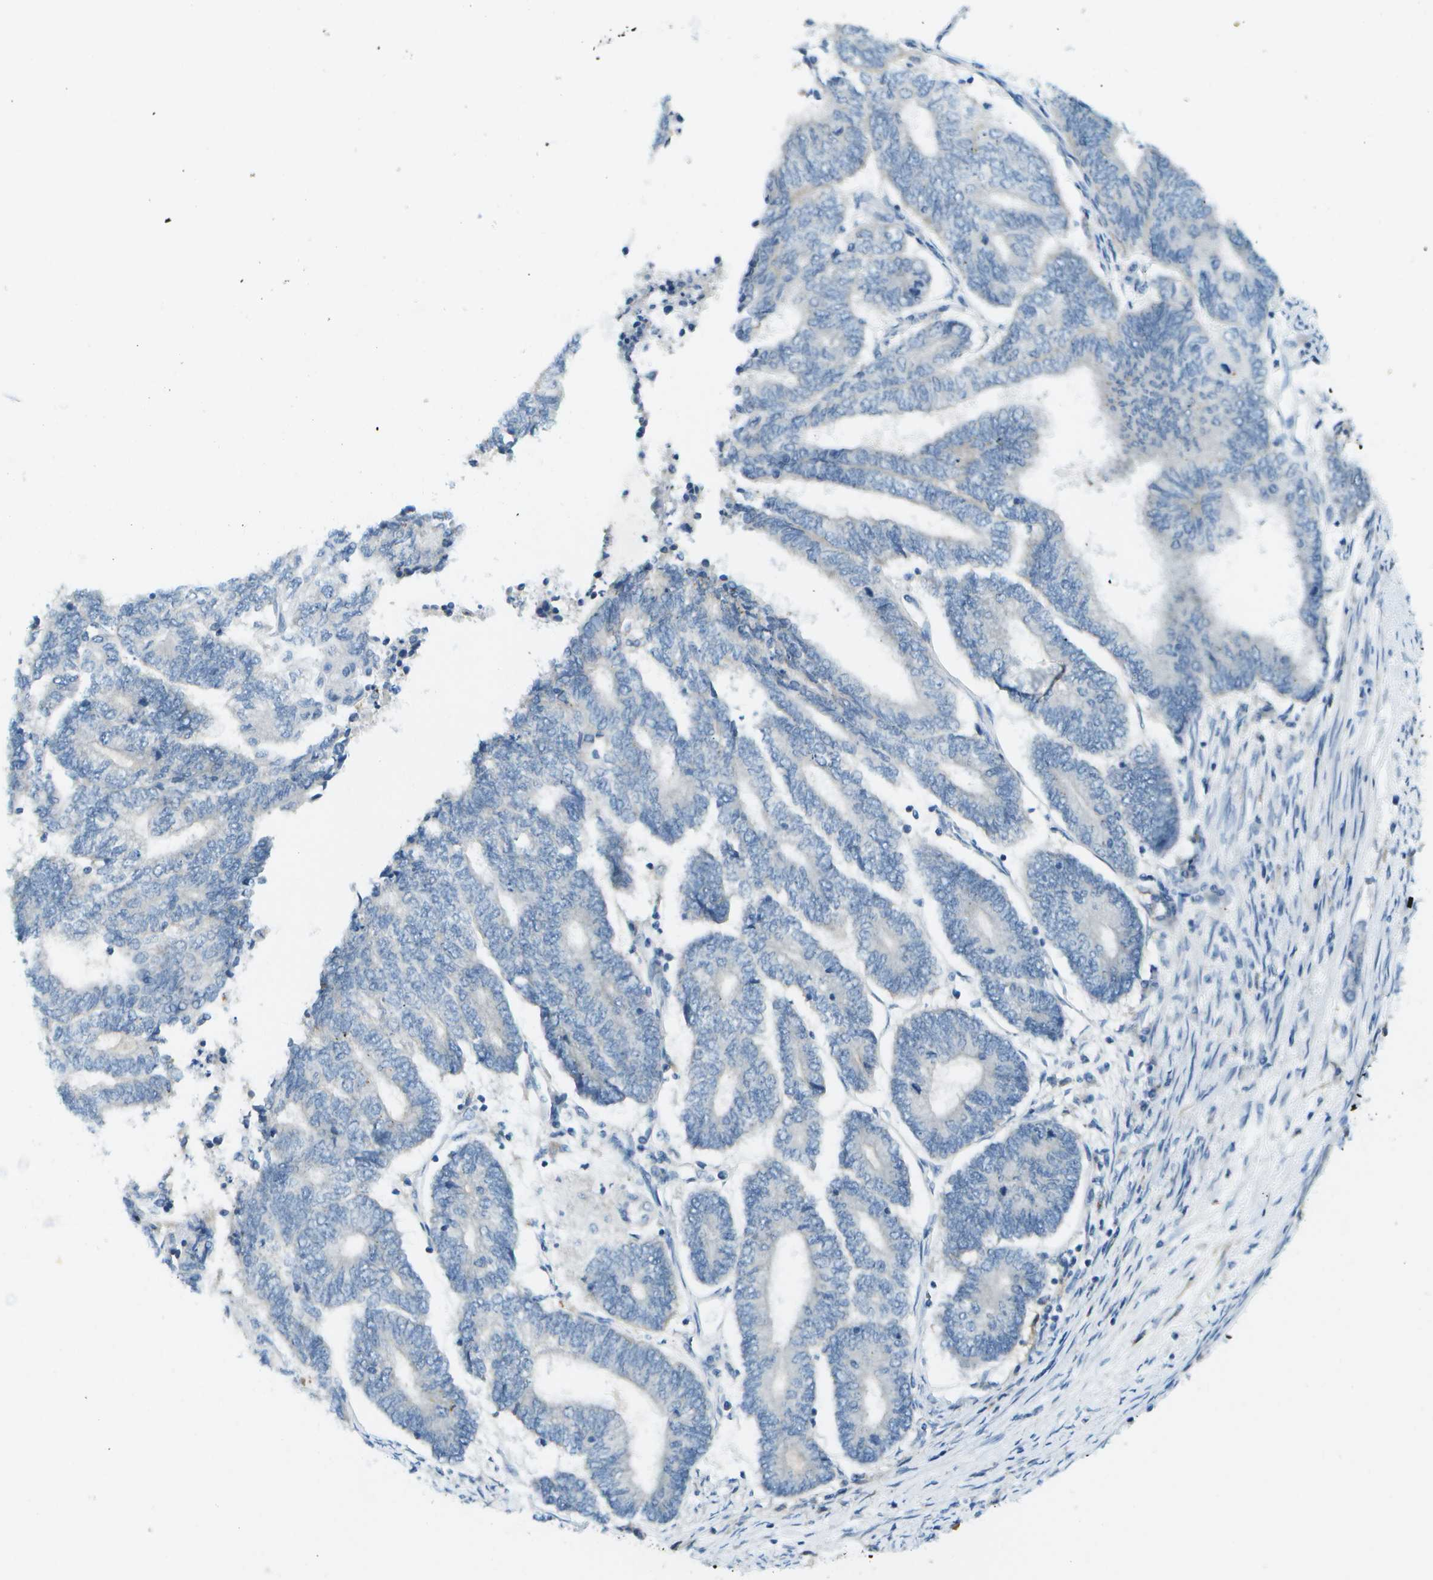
{"staining": {"intensity": "negative", "quantity": "none", "location": "none"}, "tissue": "endometrial cancer", "cell_type": "Tumor cells", "image_type": "cancer", "snomed": [{"axis": "morphology", "description": "Adenocarcinoma, NOS"}, {"axis": "topography", "description": "Uterus"}, {"axis": "topography", "description": "Endometrium"}], "caption": "Endometrial adenocarcinoma was stained to show a protein in brown. There is no significant positivity in tumor cells. (DAB (3,3'-diaminobenzidine) immunohistochemistry (IHC) visualized using brightfield microscopy, high magnification).", "gene": "CDH23", "patient": {"sex": "female", "age": 70}}